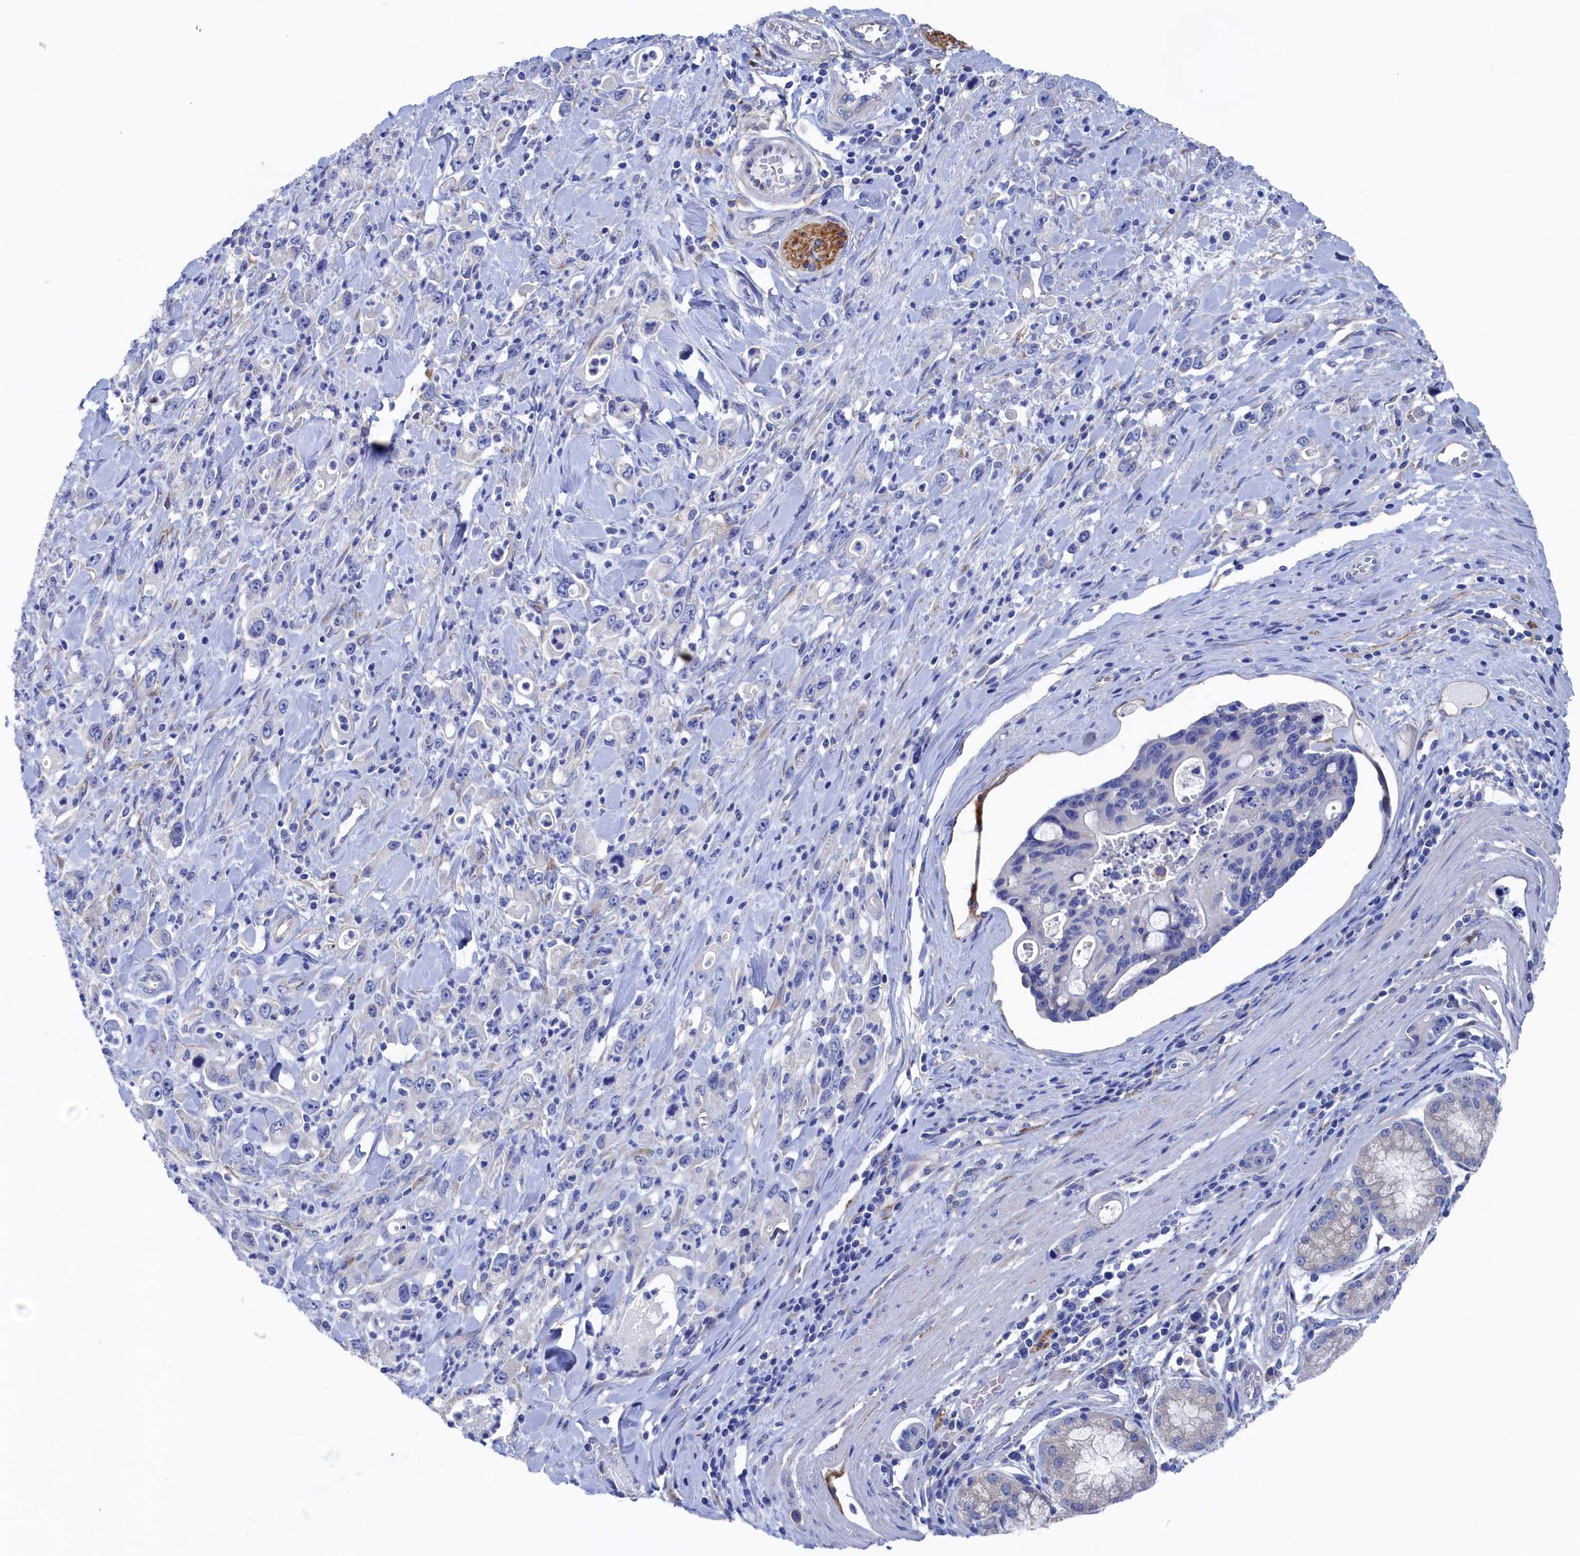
{"staining": {"intensity": "negative", "quantity": "none", "location": "none"}, "tissue": "stomach cancer", "cell_type": "Tumor cells", "image_type": "cancer", "snomed": [{"axis": "morphology", "description": "Adenocarcinoma, NOS"}, {"axis": "topography", "description": "Stomach, lower"}], "caption": "A histopathology image of human stomach cancer (adenocarcinoma) is negative for staining in tumor cells. (Brightfield microscopy of DAB immunohistochemistry at high magnification).", "gene": "TMOD2", "patient": {"sex": "female", "age": 43}}